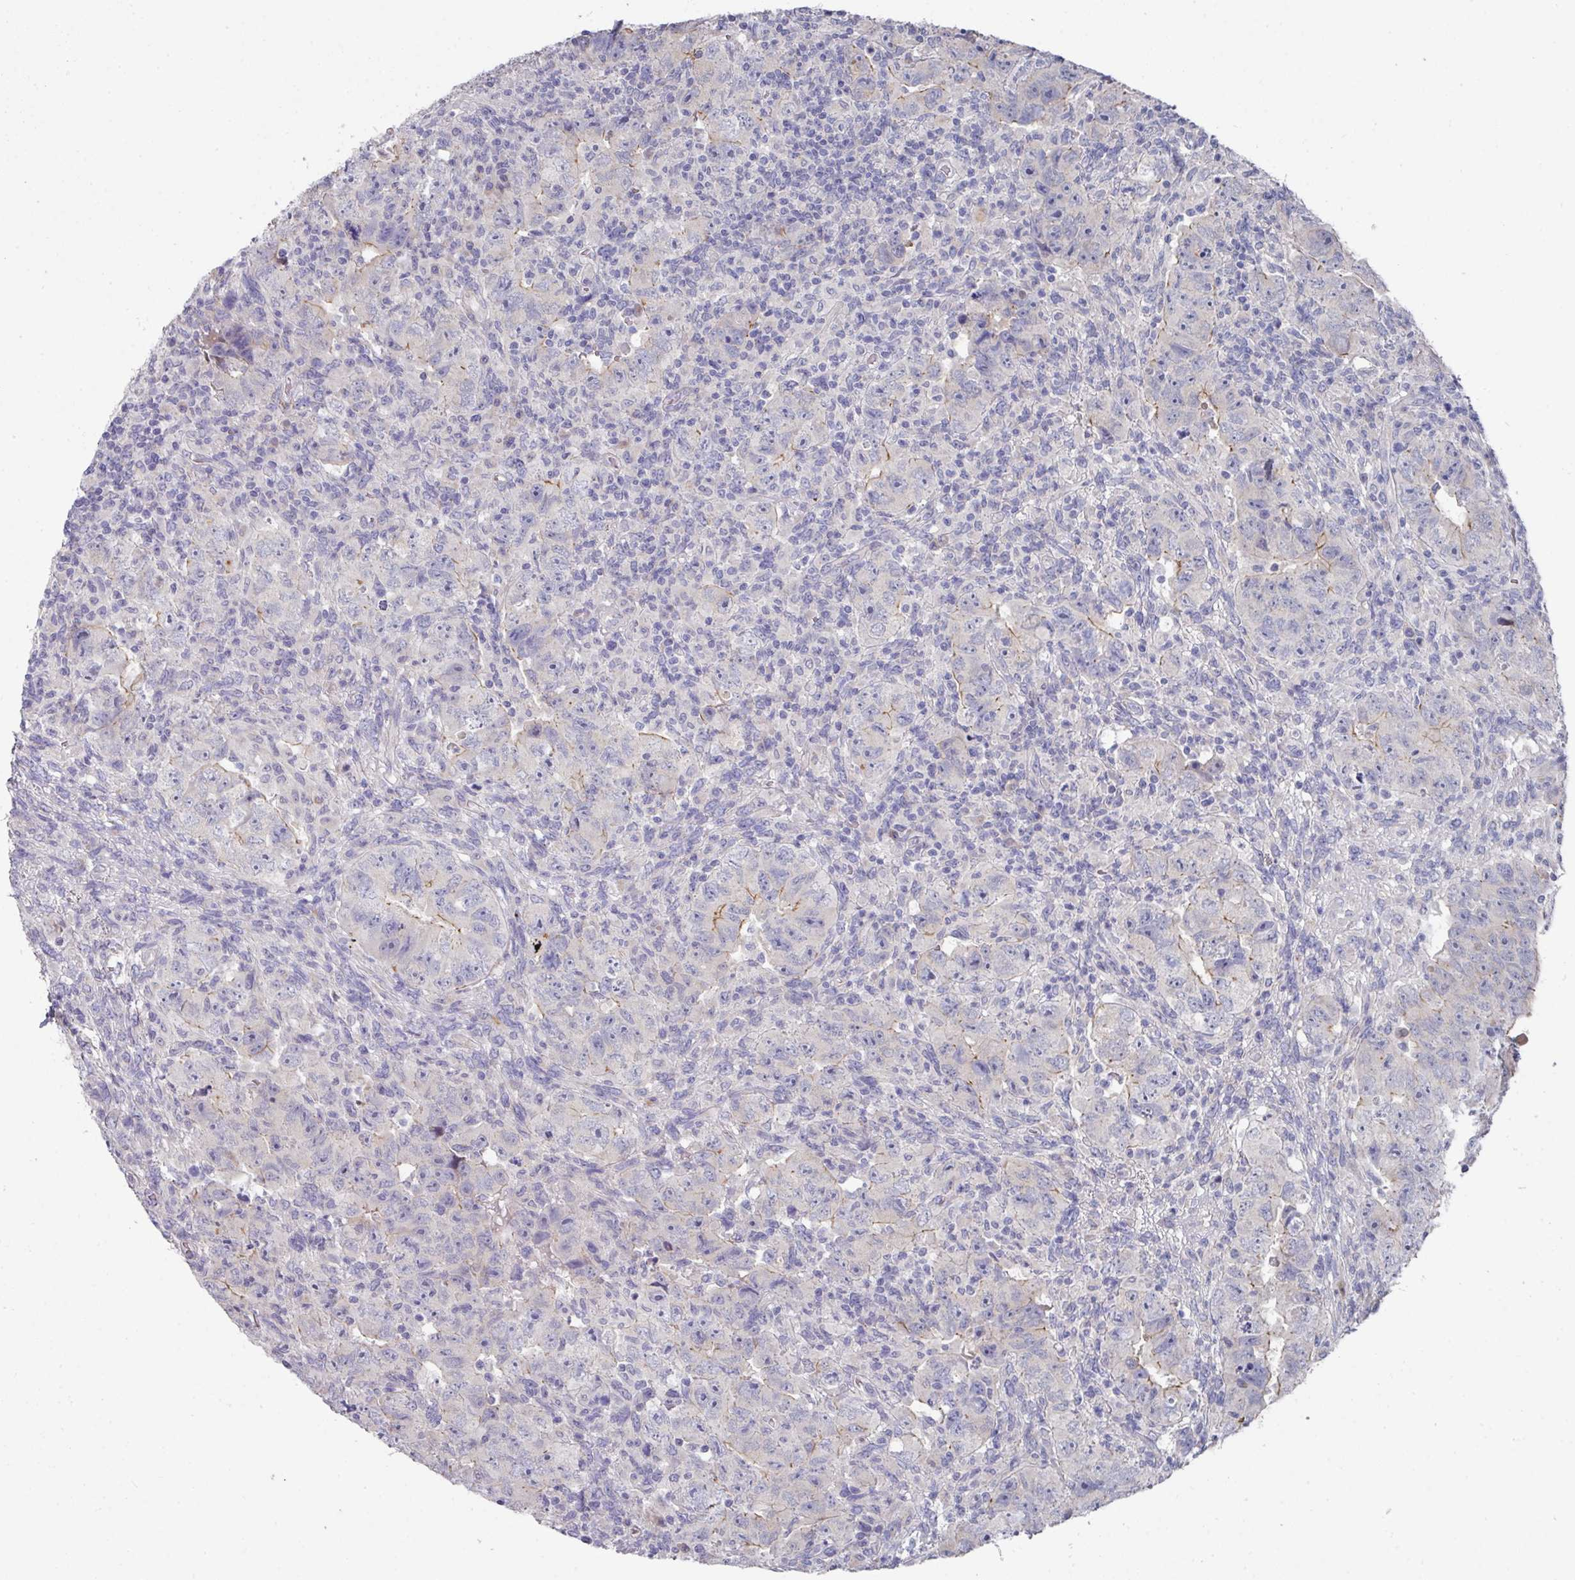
{"staining": {"intensity": "weak", "quantity": "<25%", "location": "cytoplasmic/membranous"}, "tissue": "testis cancer", "cell_type": "Tumor cells", "image_type": "cancer", "snomed": [{"axis": "morphology", "description": "Carcinoma, Embryonal, NOS"}, {"axis": "topography", "description": "Testis"}], "caption": "There is no significant expression in tumor cells of testis cancer.", "gene": "NT5C1A", "patient": {"sex": "male", "age": 24}}